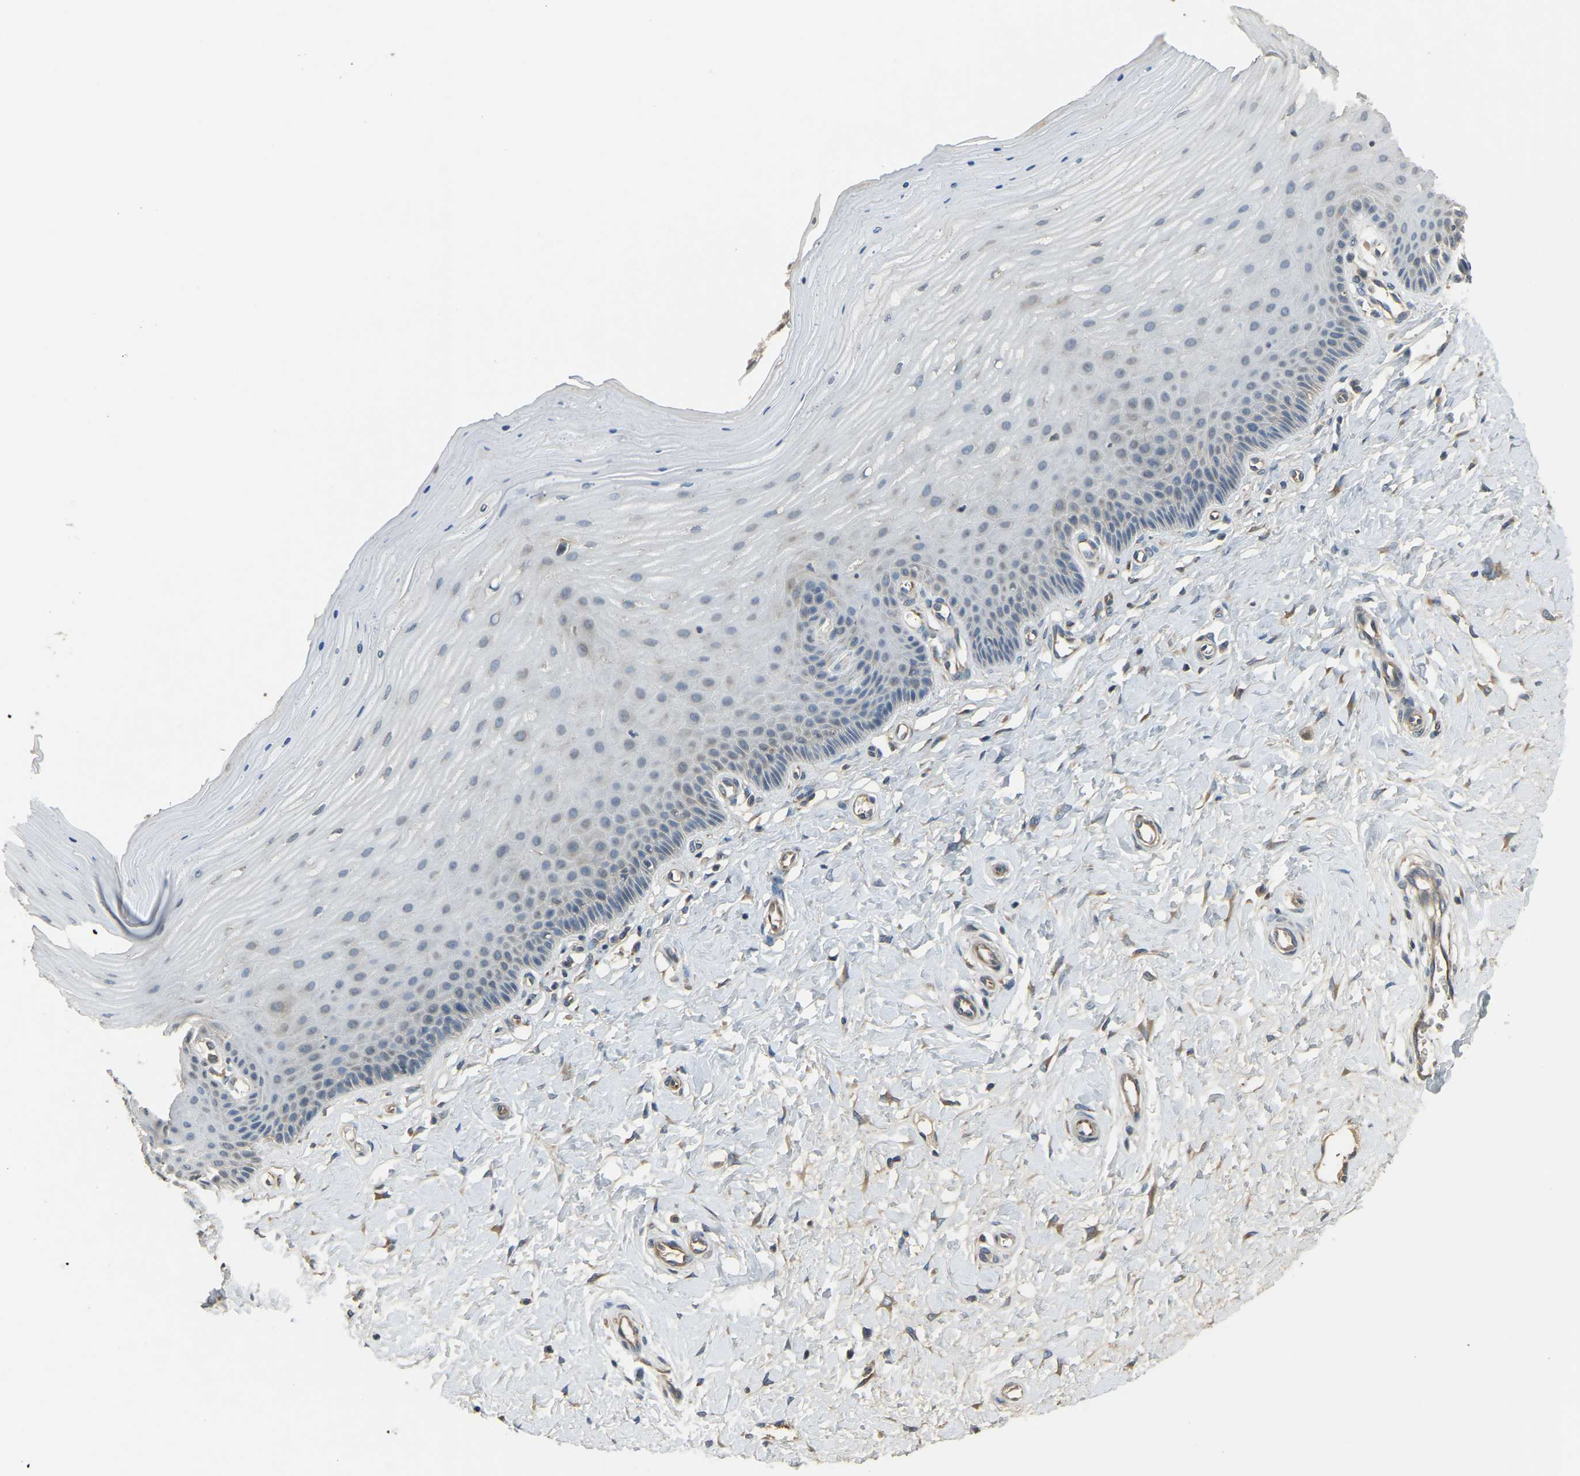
{"staining": {"intensity": "negative", "quantity": "none", "location": "none"}, "tissue": "cervix", "cell_type": "Squamous epithelial cells", "image_type": "normal", "snomed": [{"axis": "morphology", "description": "Normal tissue, NOS"}, {"axis": "topography", "description": "Cervix"}], "caption": "This is an immunohistochemistry micrograph of benign human cervix. There is no positivity in squamous epithelial cells.", "gene": "AIMP1", "patient": {"sex": "female", "age": 55}}